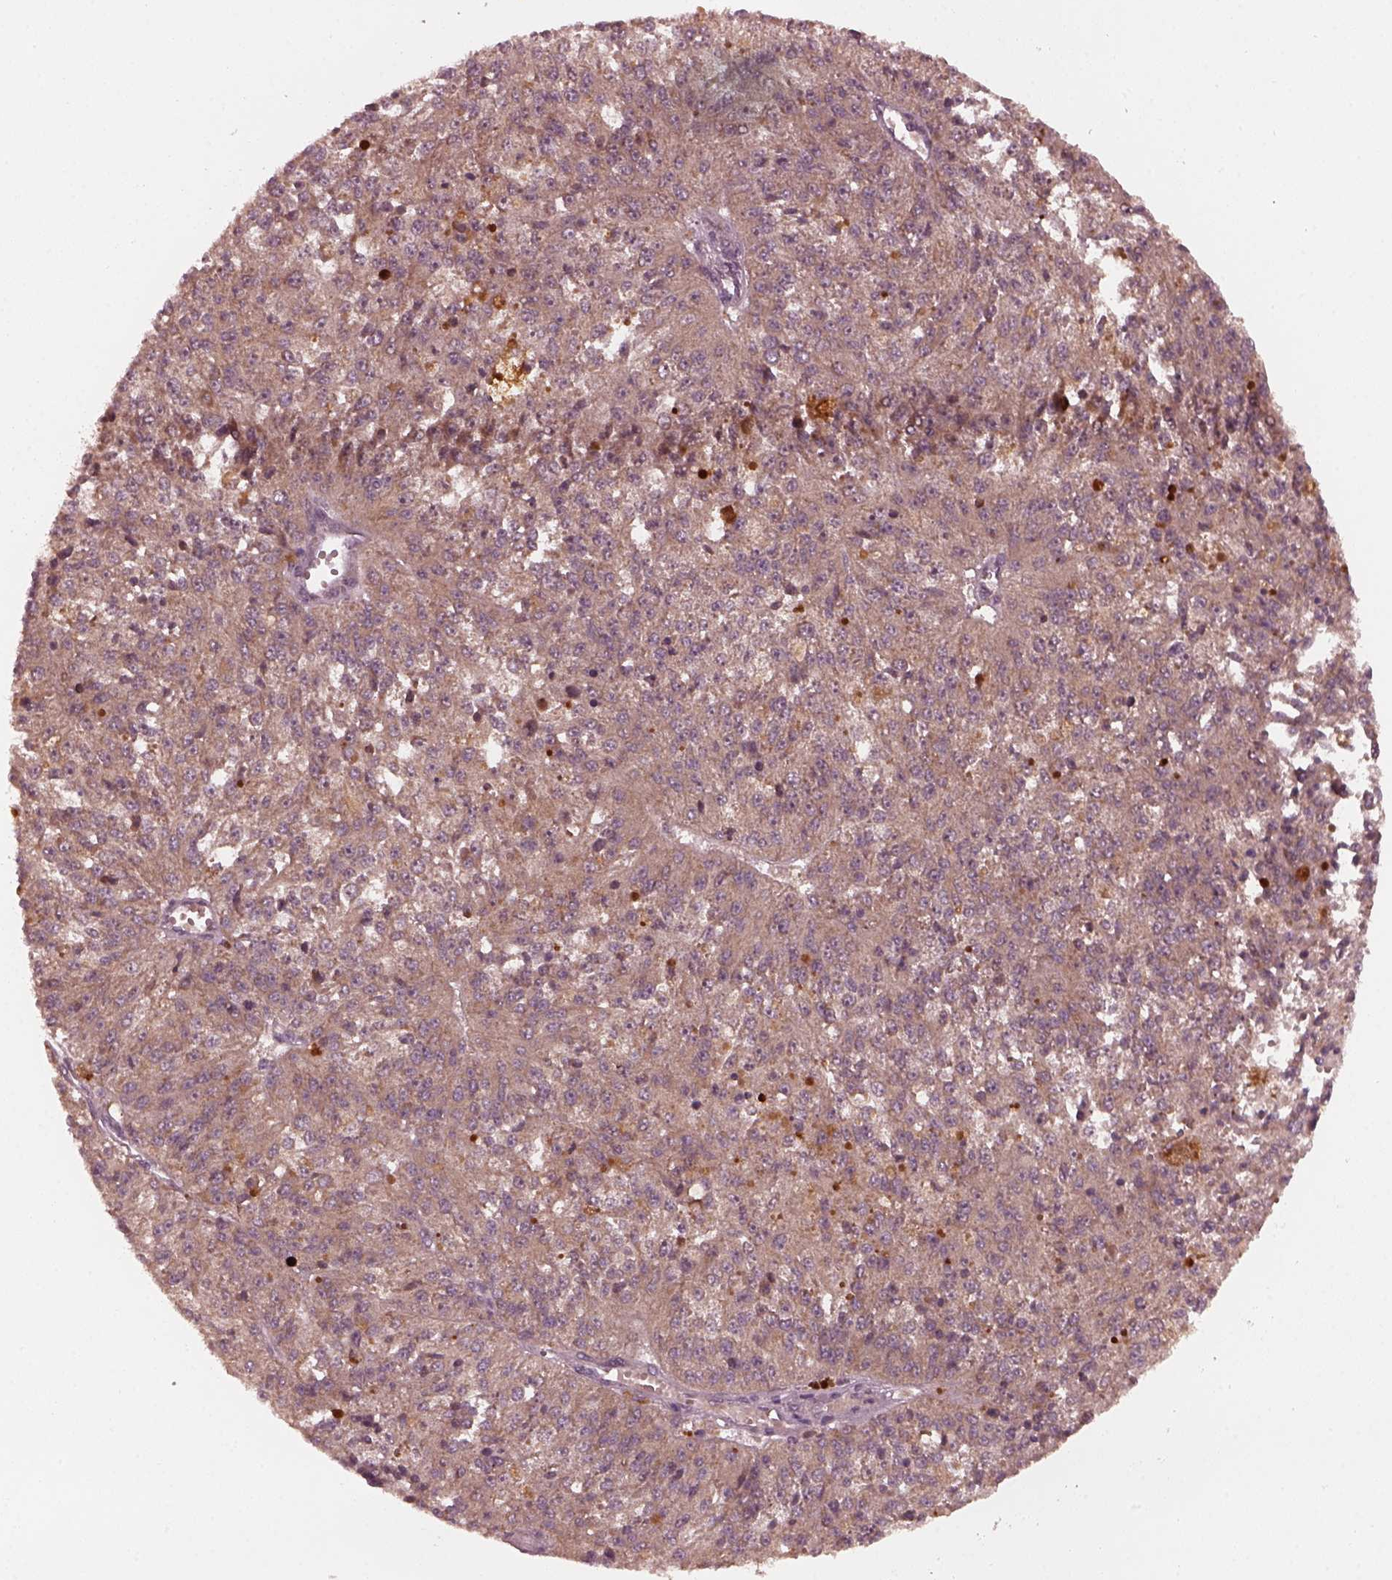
{"staining": {"intensity": "moderate", "quantity": "<25%", "location": "cytoplasmic/membranous"}, "tissue": "melanoma", "cell_type": "Tumor cells", "image_type": "cancer", "snomed": [{"axis": "morphology", "description": "Malignant melanoma, Metastatic site"}, {"axis": "topography", "description": "Lymph node"}], "caption": "Immunohistochemical staining of human malignant melanoma (metastatic site) displays low levels of moderate cytoplasmic/membranous staining in approximately <25% of tumor cells.", "gene": "FAF2", "patient": {"sex": "female", "age": 64}}